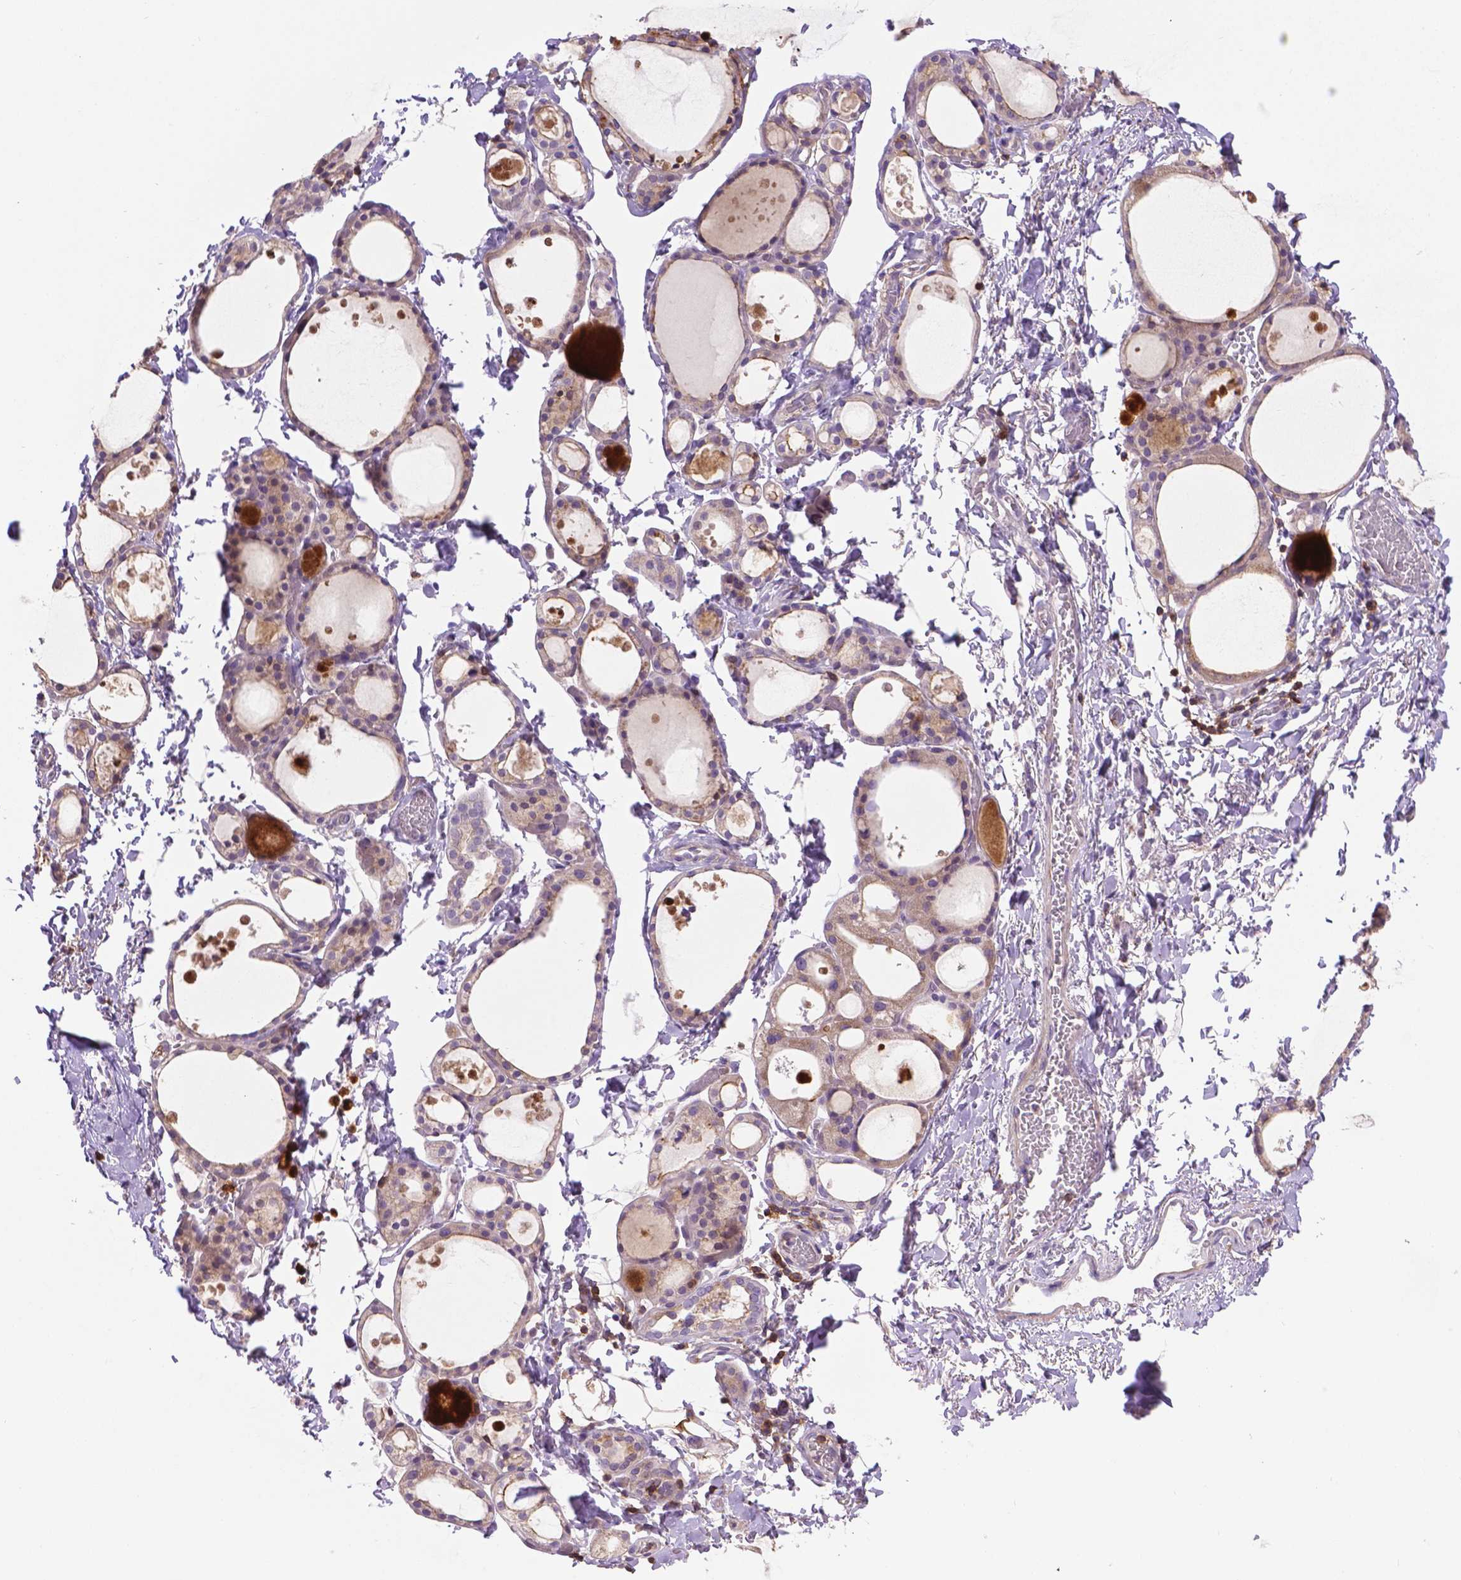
{"staining": {"intensity": "negative", "quantity": "none", "location": "none"}, "tissue": "thyroid gland", "cell_type": "Glandular cells", "image_type": "normal", "snomed": [{"axis": "morphology", "description": "Normal tissue, NOS"}, {"axis": "topography", "description": "Thyroid gland"}], "caption": "Glandular cells show no significant expression in benign thyroid gland. (DAB (3,3'-diaminobenzidine) immunohistochemistry with hematoxylin counter stain).", "gene": "ACAD10", "patient": {"sex": "male", "age": 68}}